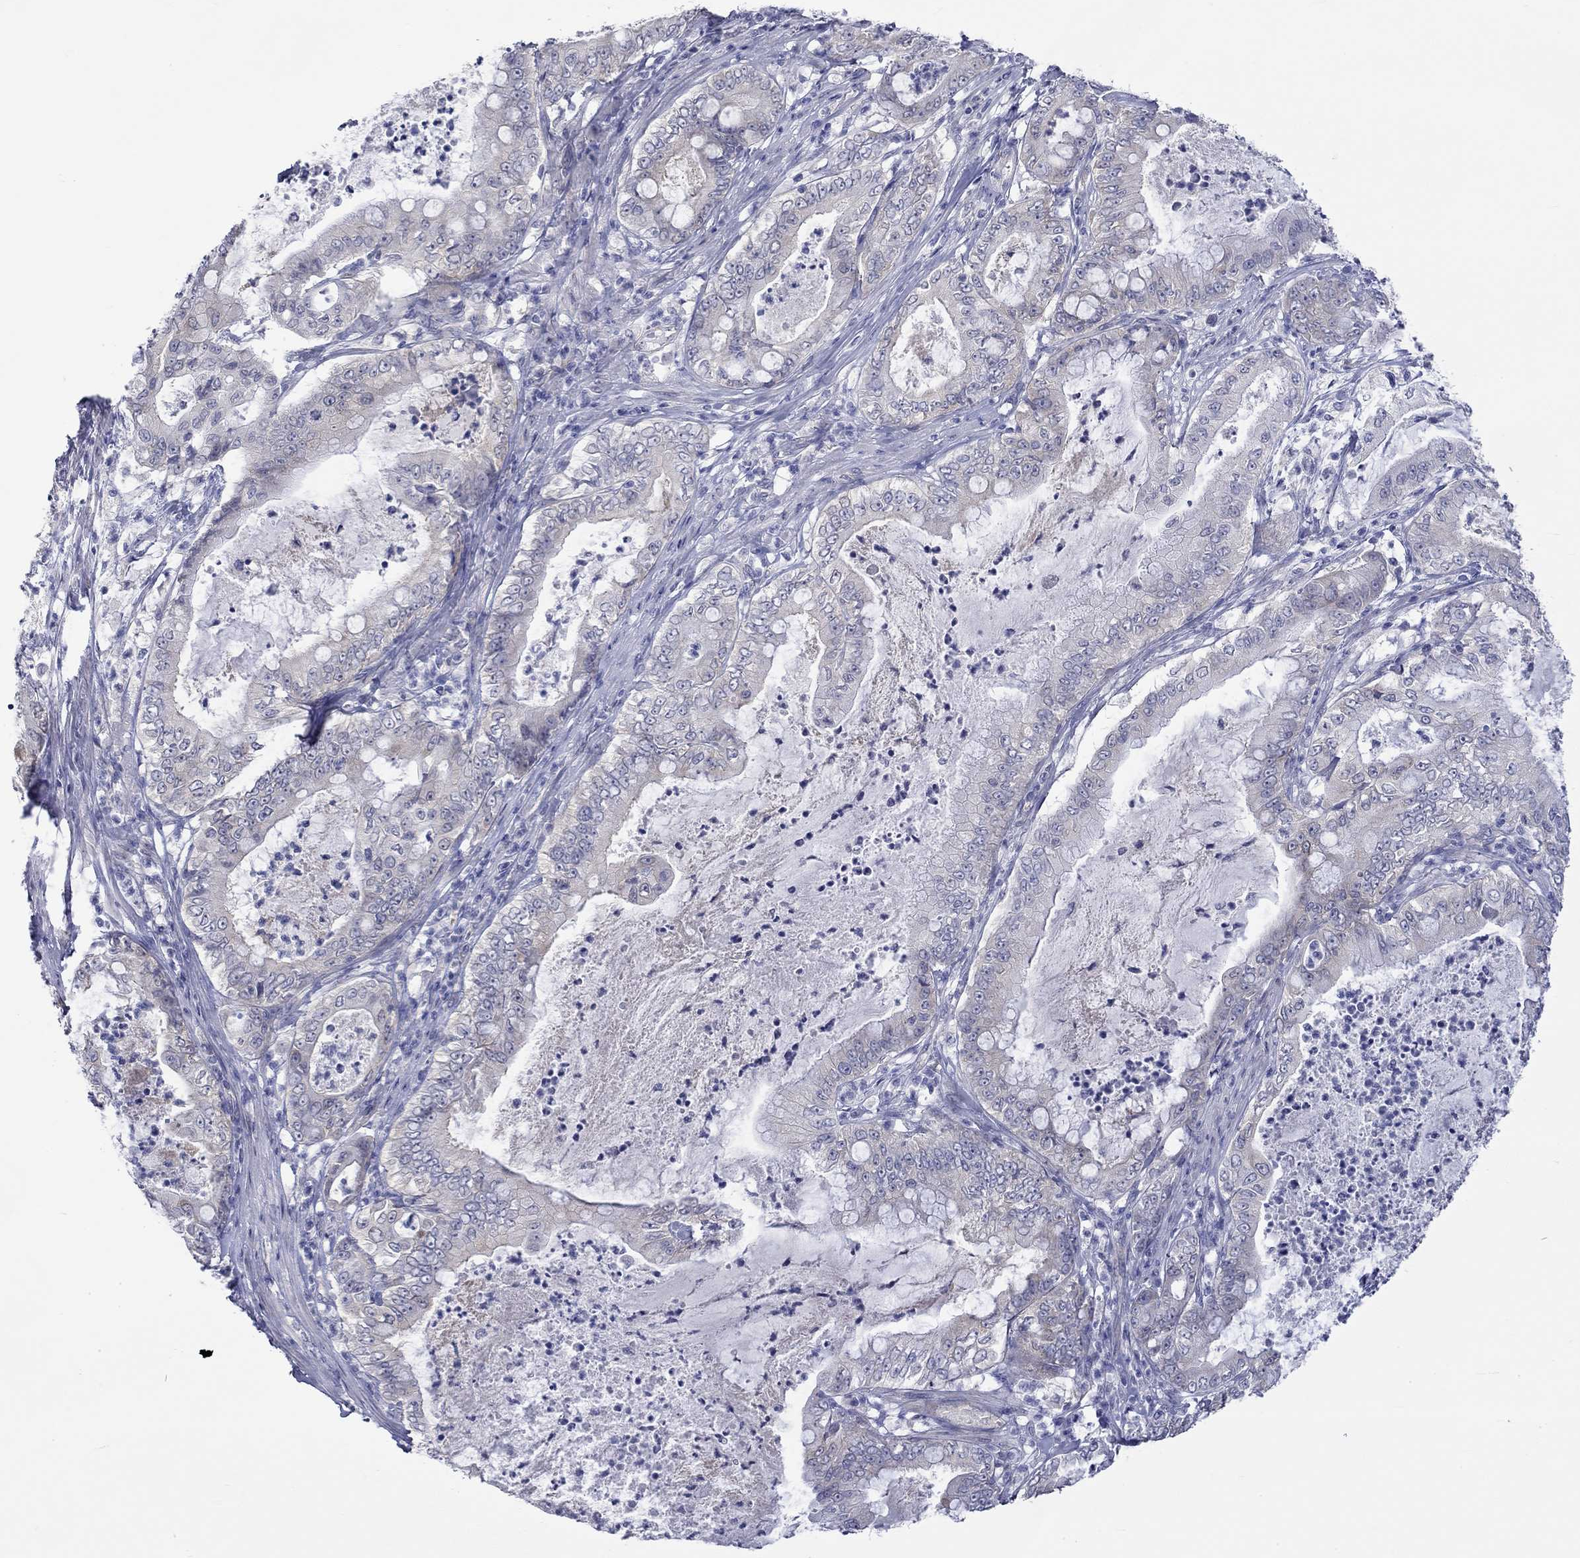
{"staining": {"intensity": "negative", "quantity": "none", "location": "none"}, "tissue": "pancreatic cancer", "cell_type": "Tumor cells", "image_type": "cancer", "snomed": [{"axis": "morphology", "description": "Adenocarcinoma, NOS"}, {"axis": "topography", "description": "Pancreas"}], "caption": "A high-resolution micrograph shows IHC staining of adenocarcinoma (pancreatic), which displays no significant positivity in tumor cells.", "gene": "CERS1", "patient": {"sex": "male", "age": 71}}